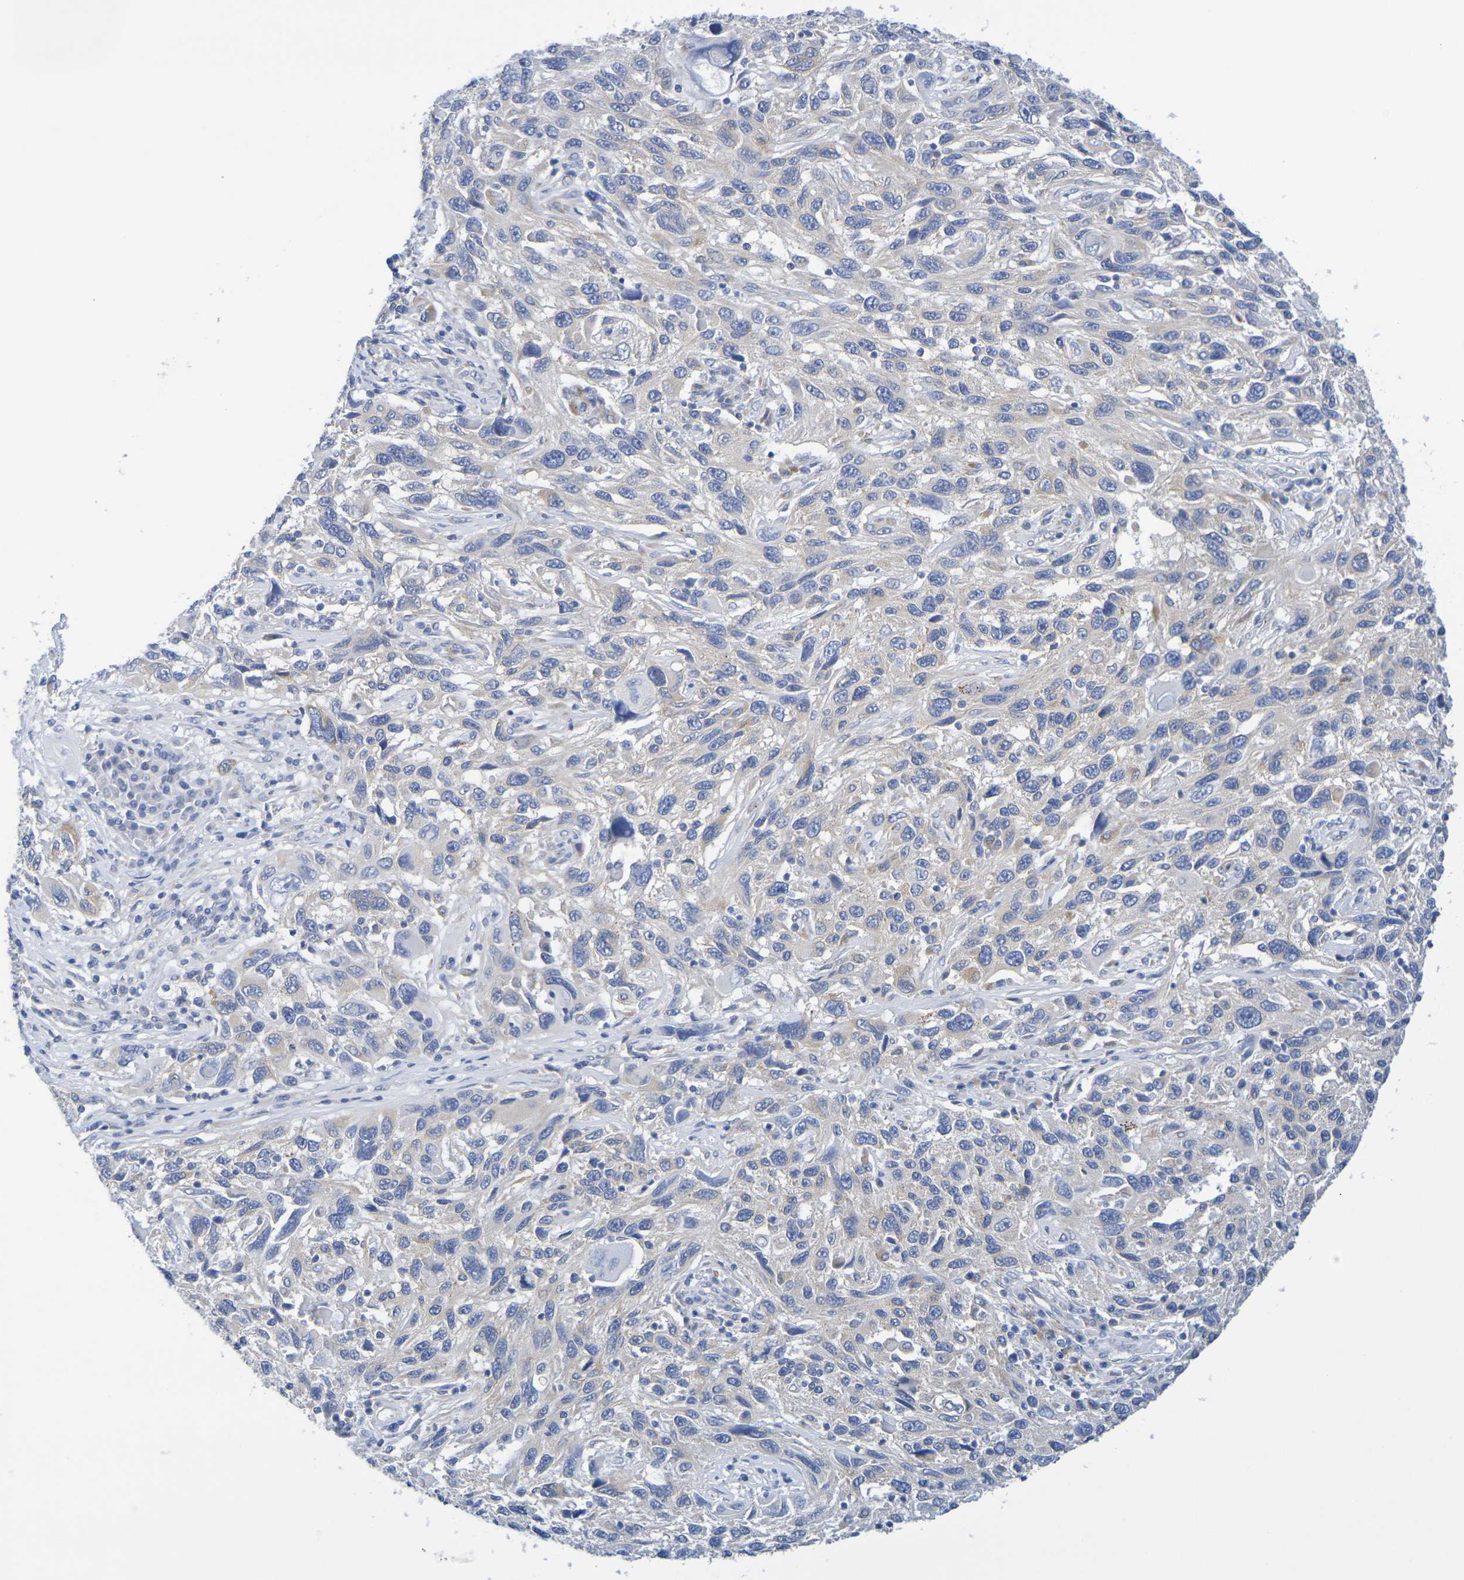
{"staining": {"intensity": "weak", "quantity": "<25%", "location": "cytoplasmic/membranous"}, "tissue": "melanoma", "cell_type": "Tumor cells", "image_type": "cancer", "snomed": [{"axis": "morphology", "description": "Malignant melanoma, NOS"}, {"axis": "topography", "description": "Skin"}], "caption": "Tumor cells are negative for protein expression in human melanoma.", "gene": "TMCC3", "patient": {"sex": "male", "age": 53}}